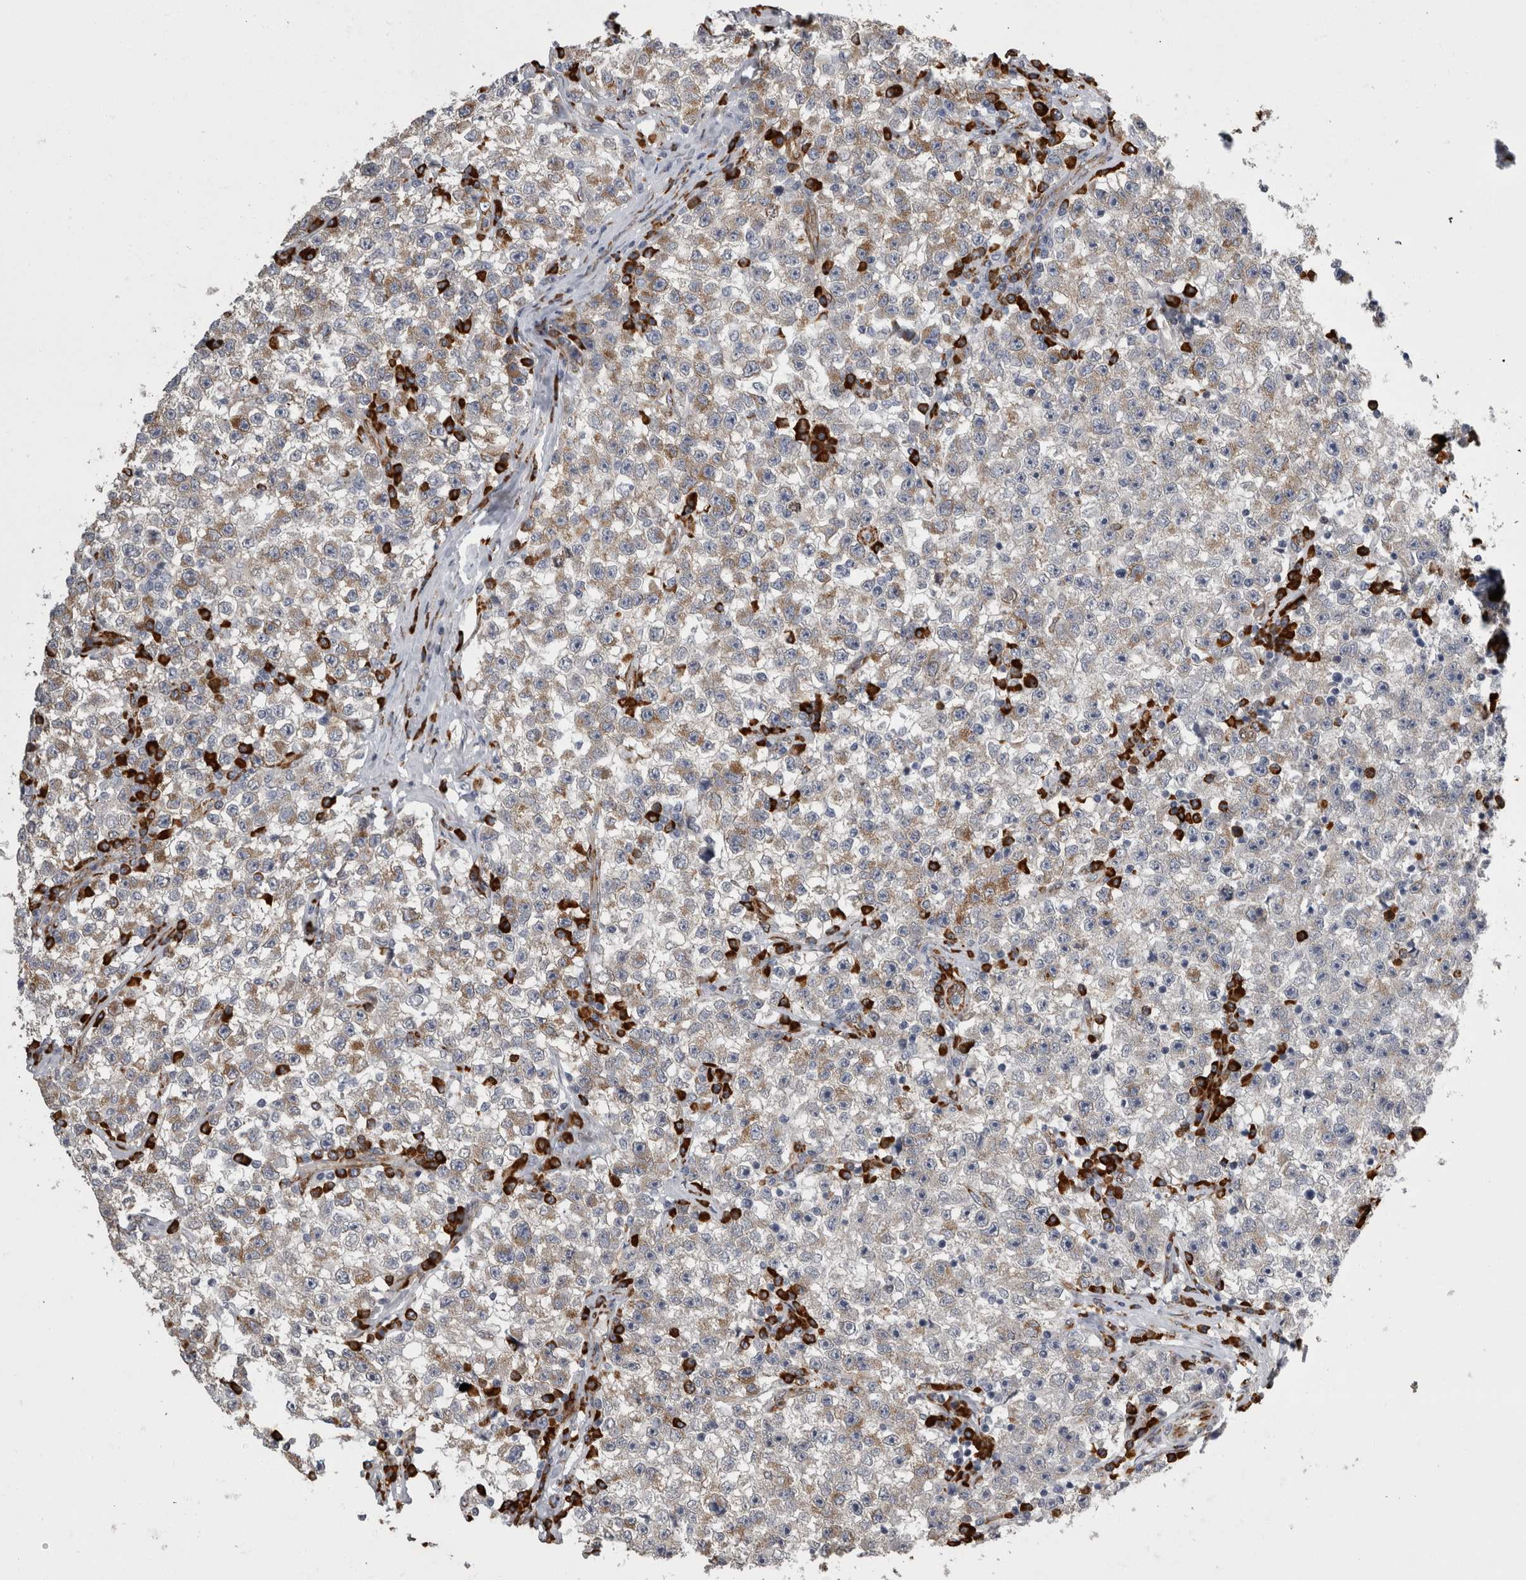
{"staining": {"intensity": "weak", "quantity": ">75%", "location": "cytoplasmic/membranous"}, "tissue": "testis cancer", "cell_type": "Tumor cells", "image_type": "cancer", "snomed": [{"axis": "morphology", "description": "Seminoma, NOS"}, {"axis": "topography", "description": "Testis"}], "caption": "Immunohistochemical staining of seminoma (testis) exhibits low levels of weak cytoplasmic/membranous staining in about >75% of tumor cells.", "gene": "FHIP2B", "patient": {"sex": "male", "age": 22}}